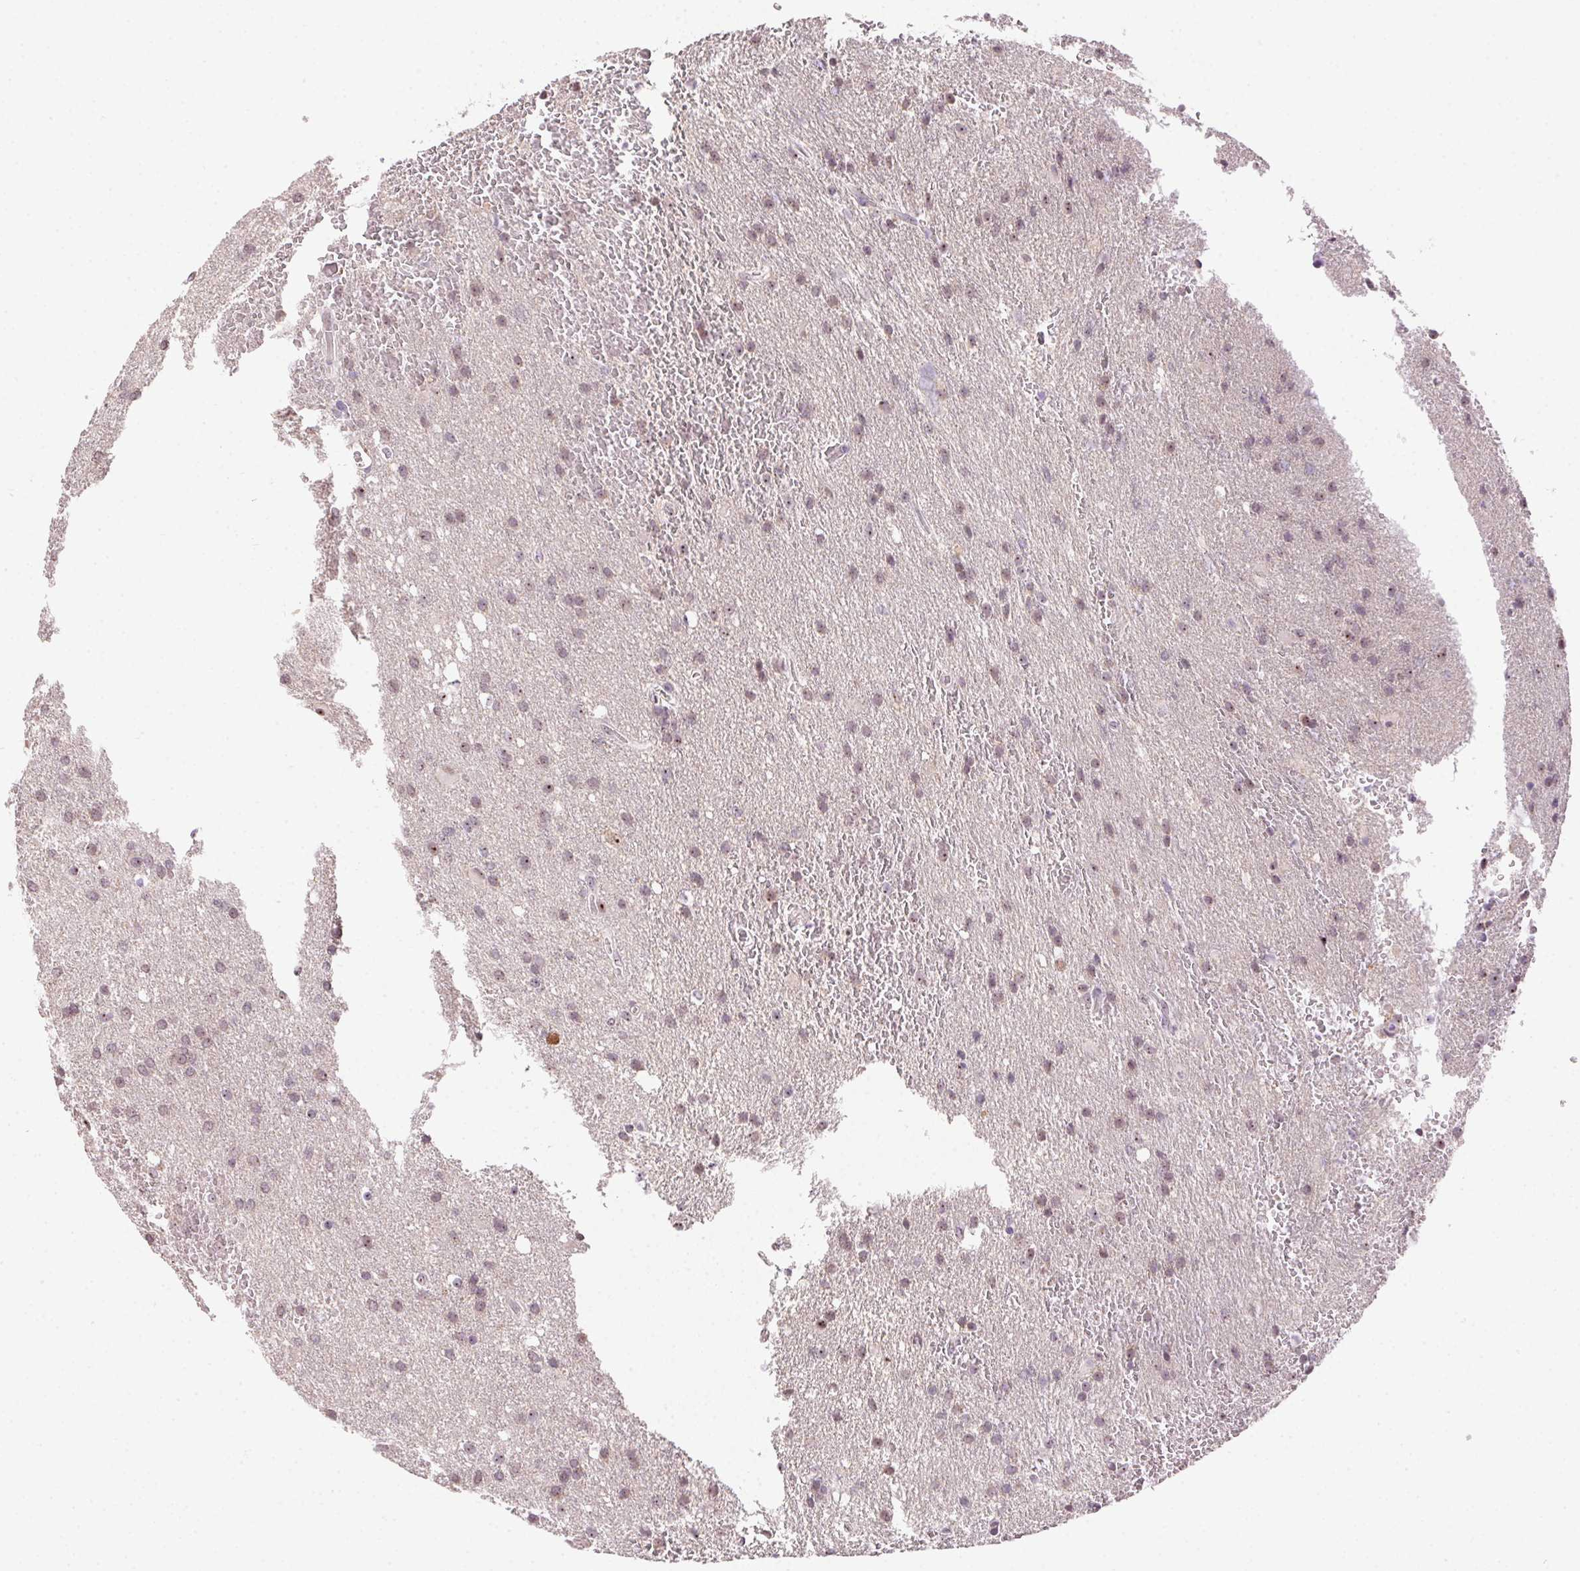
{"staining": {"intensity": "weak", "quantity": "25%-75%", "location": "nuclear"}, "tissue": "glioma", "cell_type": "Tumor cells", "image_type": "cancer", "snomed": [{"axis": "morphology", "description": "Glioma, malignant, Low grade"}, {"axis": "topography", "description": "Brain"}], "caption": "Weak nuclear staining for a protein is present in about 25%-75% of tumor cells of glioma using immunohistochemistry (IHC).", "gene": "BATF2", "patient": {"sex": "male", "age": 66}}